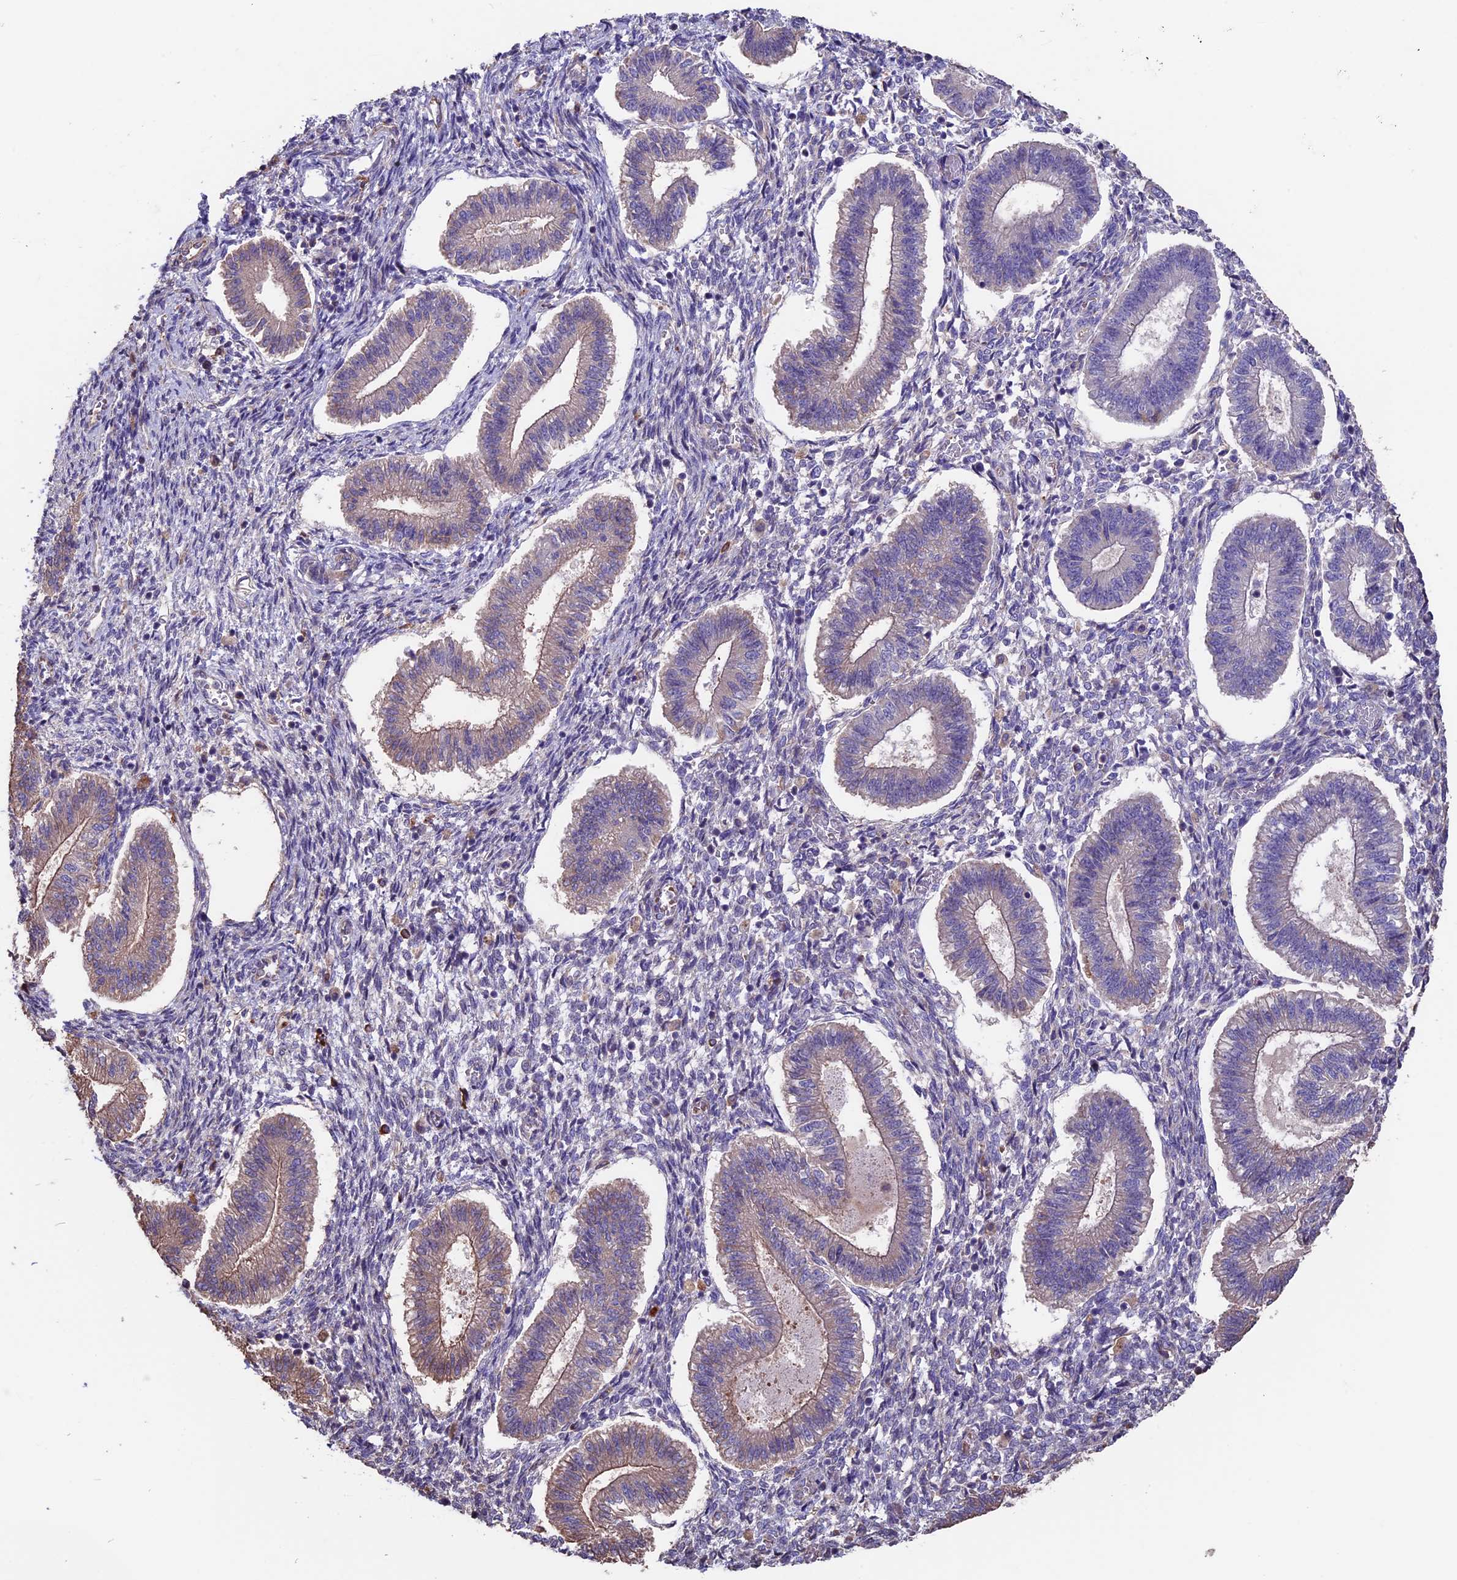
{"staining": {"intensity": "negative", "quantity": "none", "location": "none"}, "tissue": "endometrium", "cell_type": "Cells in endometrial stroma", "image_type": "normal", "snomed": [{"axis": "morphology", "description": "Normal tissue, NOS"}, {"axis": "topography", "description": "Endometrium"}], "caption": "A histopathology image of endometrium stained for a protein reveals no brown staining in cells in endometrial stroma. (DAB immunohistochemistry visualized using brightfield microscopy, high magnification).", "gene": "SEH1L", "patient": {"sex": "female", "age": 25}}